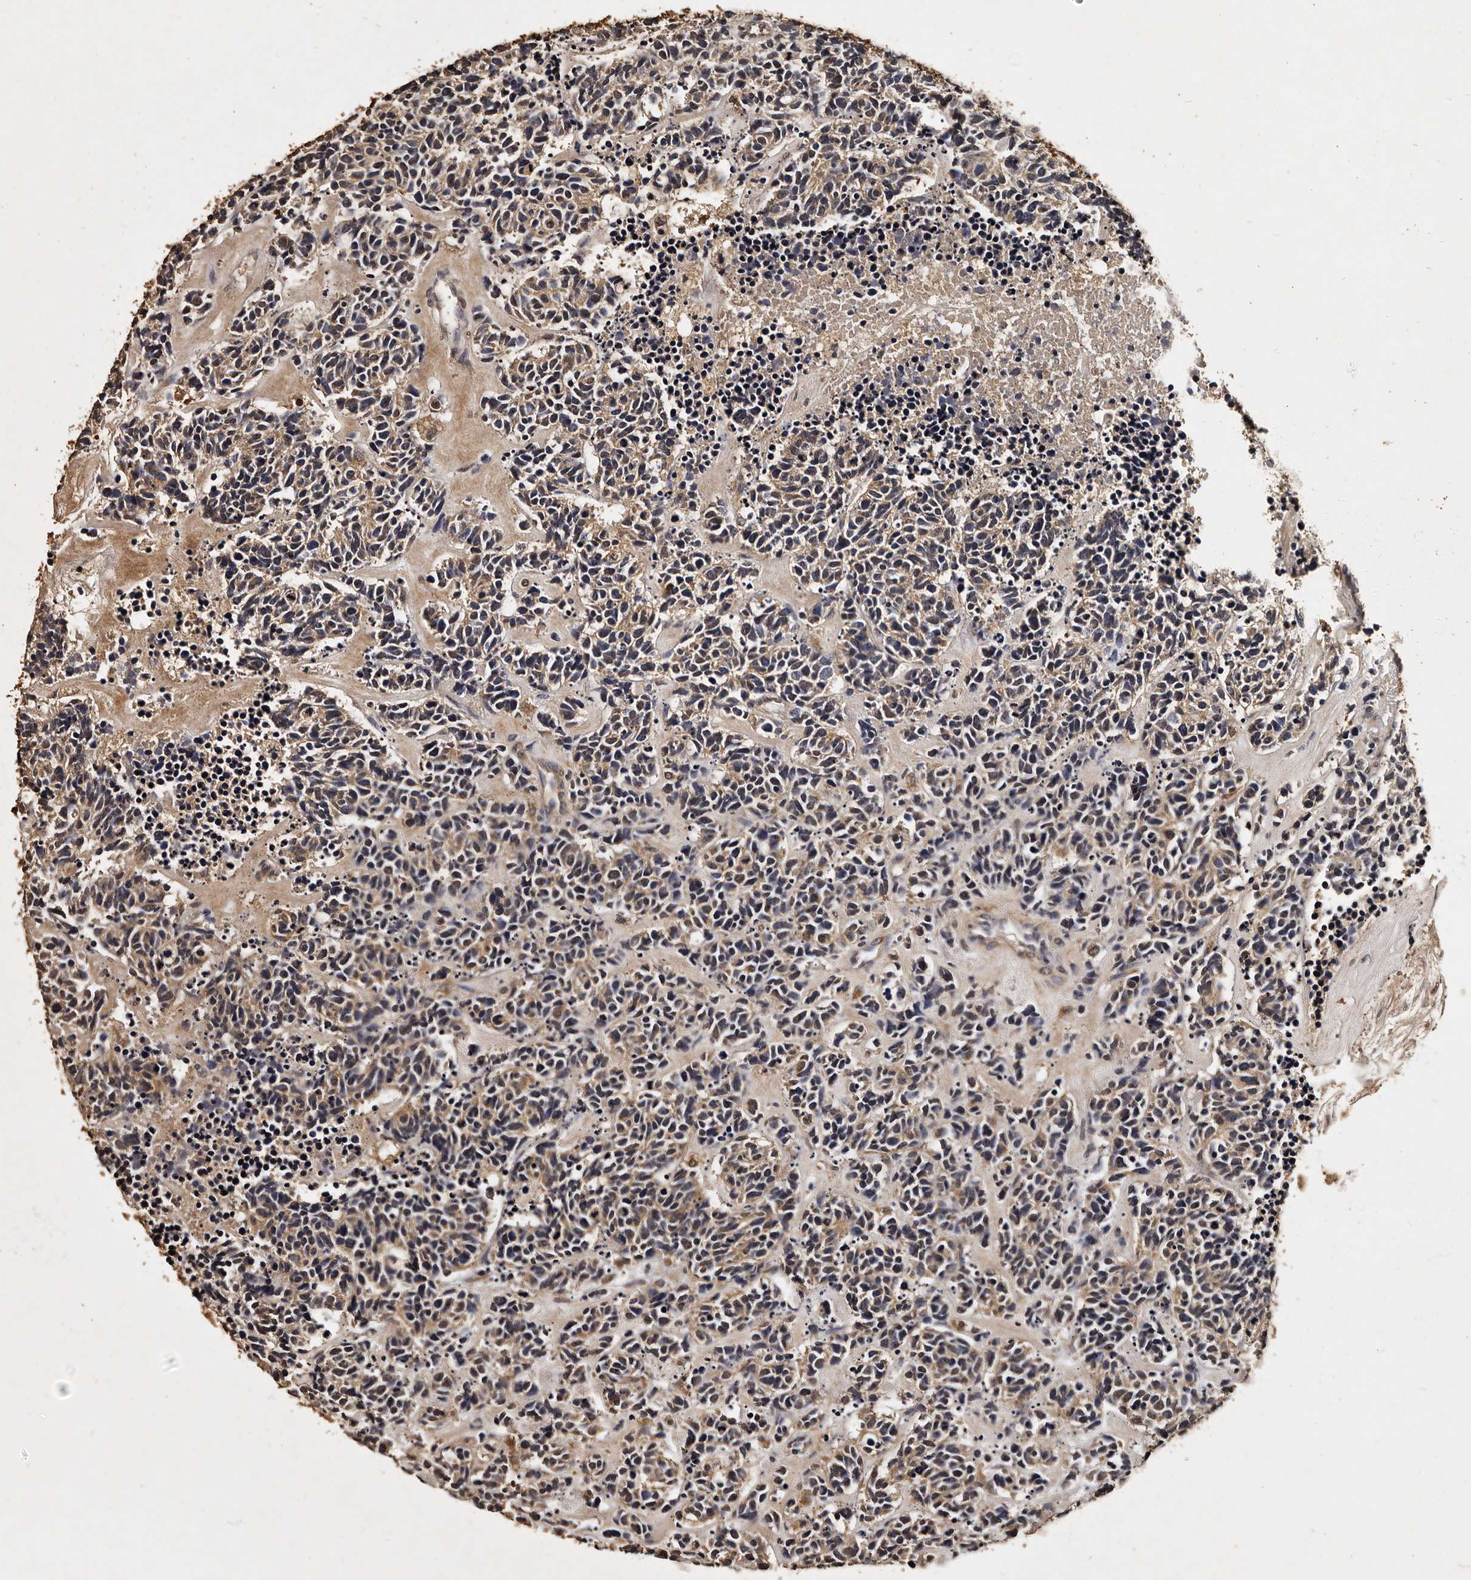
{"staining": {"intensity": "weak", "quantity": "25%-75%", "location": "cytoplasmic/membranous"}, "tissue": "carcinoid", "cell_type": "Tumor cells", "image_type": "cancer", "snomed": [{"axis": "morphology", "description": "Carcinoma, NOS"}, {"axis": "morphology", "description": "Carcinoid, malignant, NOS"}, {"axis": "topography", "description": "Urinary bladder"}], "caption": "Protein analysis of carcinoid tissue reveals weak cytoplasmic/membranous expression in approximately 25%-75% of tumor cells.", "gene": "PARS2", "patient": {"sex": "male", "age": 57}}